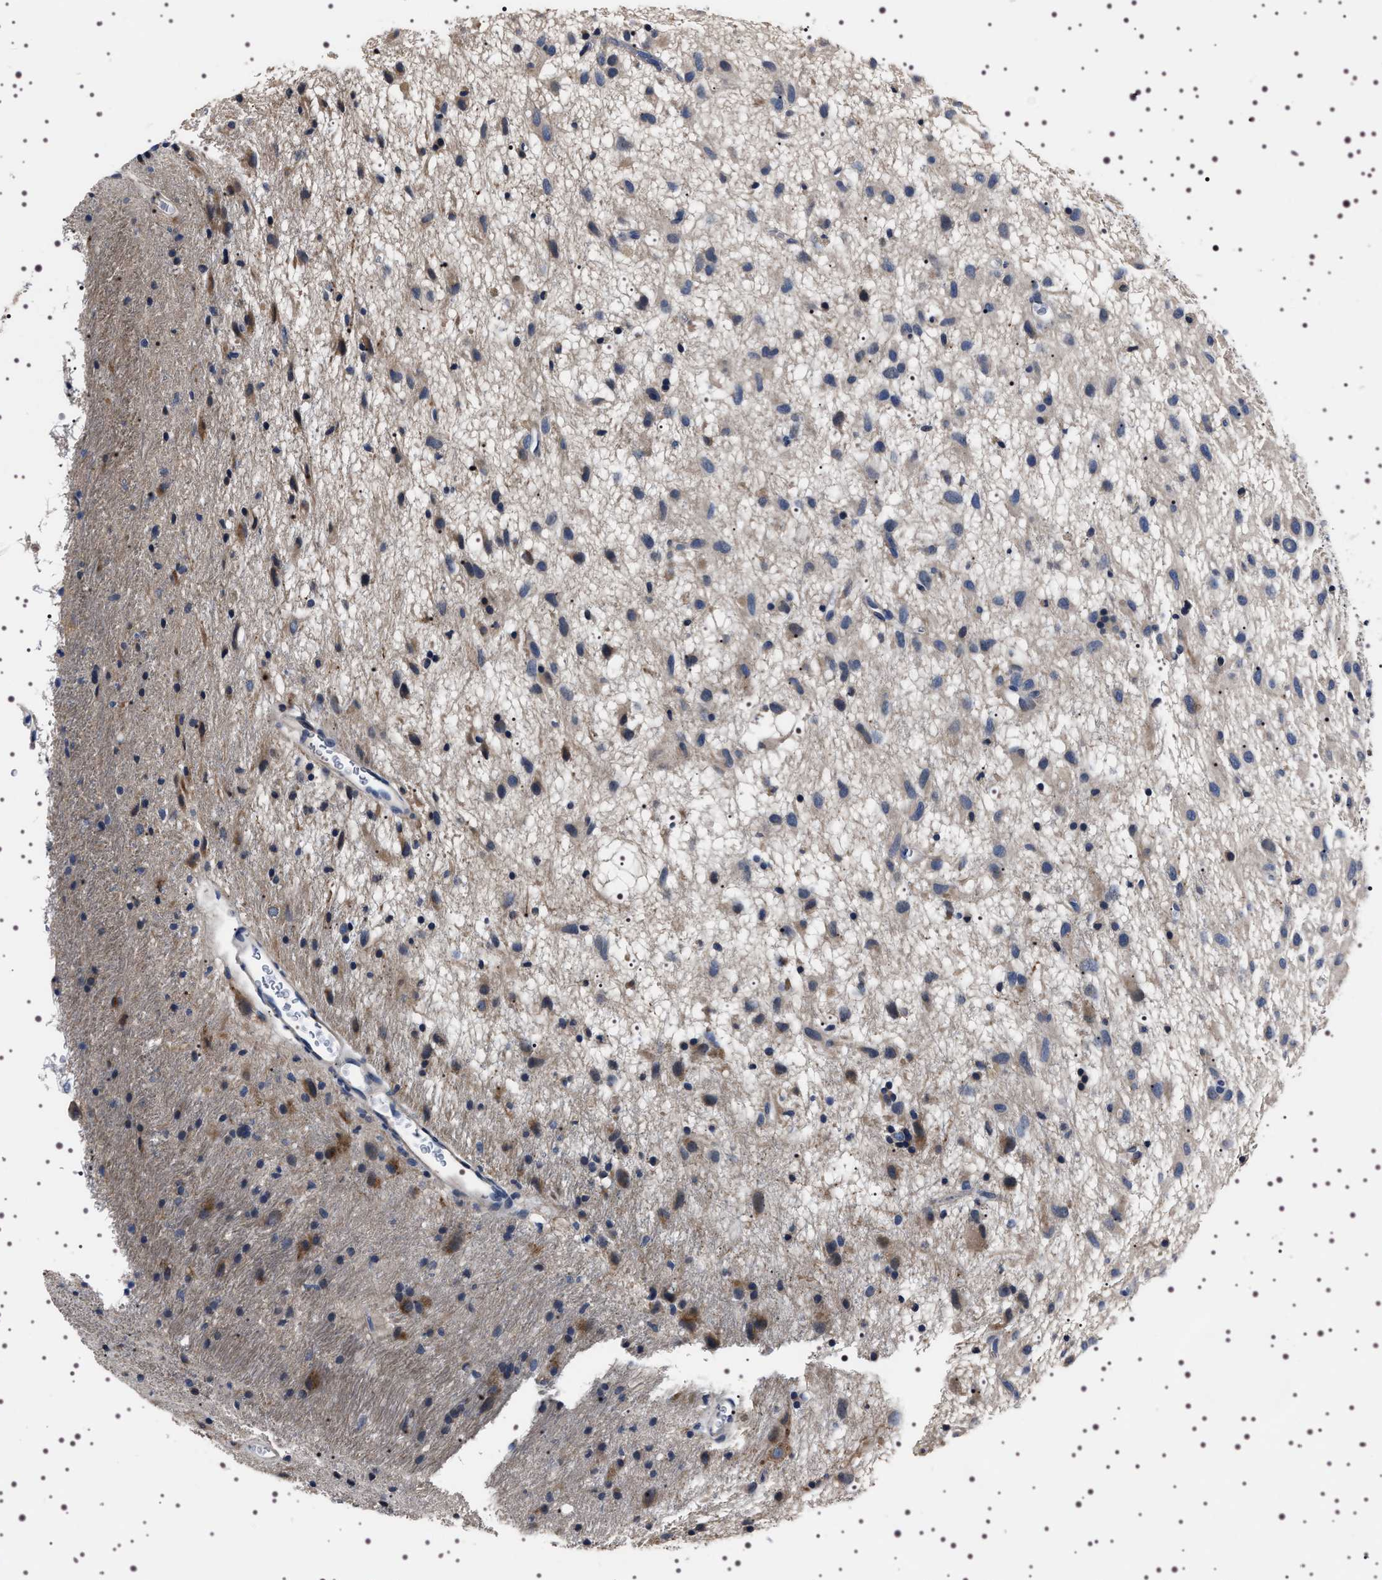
{"staining": {"intensity": "moderate", "quantity": "<25%", "location": "cytoplasmic/membranous"}, "tissue": "glioma", "cell_type": "Tumor cells", "image_type": "cancer", "snomed": [{"axis": "morphology", "description": "Glioma, malignant, Low grade"}, {"axis": "topography", "description": "Brain"}], "caption": "Brown immunohistochemical staining in human glioma exhibits moderate cytoplasmic/membranous positivity in about <25% of tumor cells.", "gene": "TARBP1", "patient": {"sex": "male", "age": 77}}